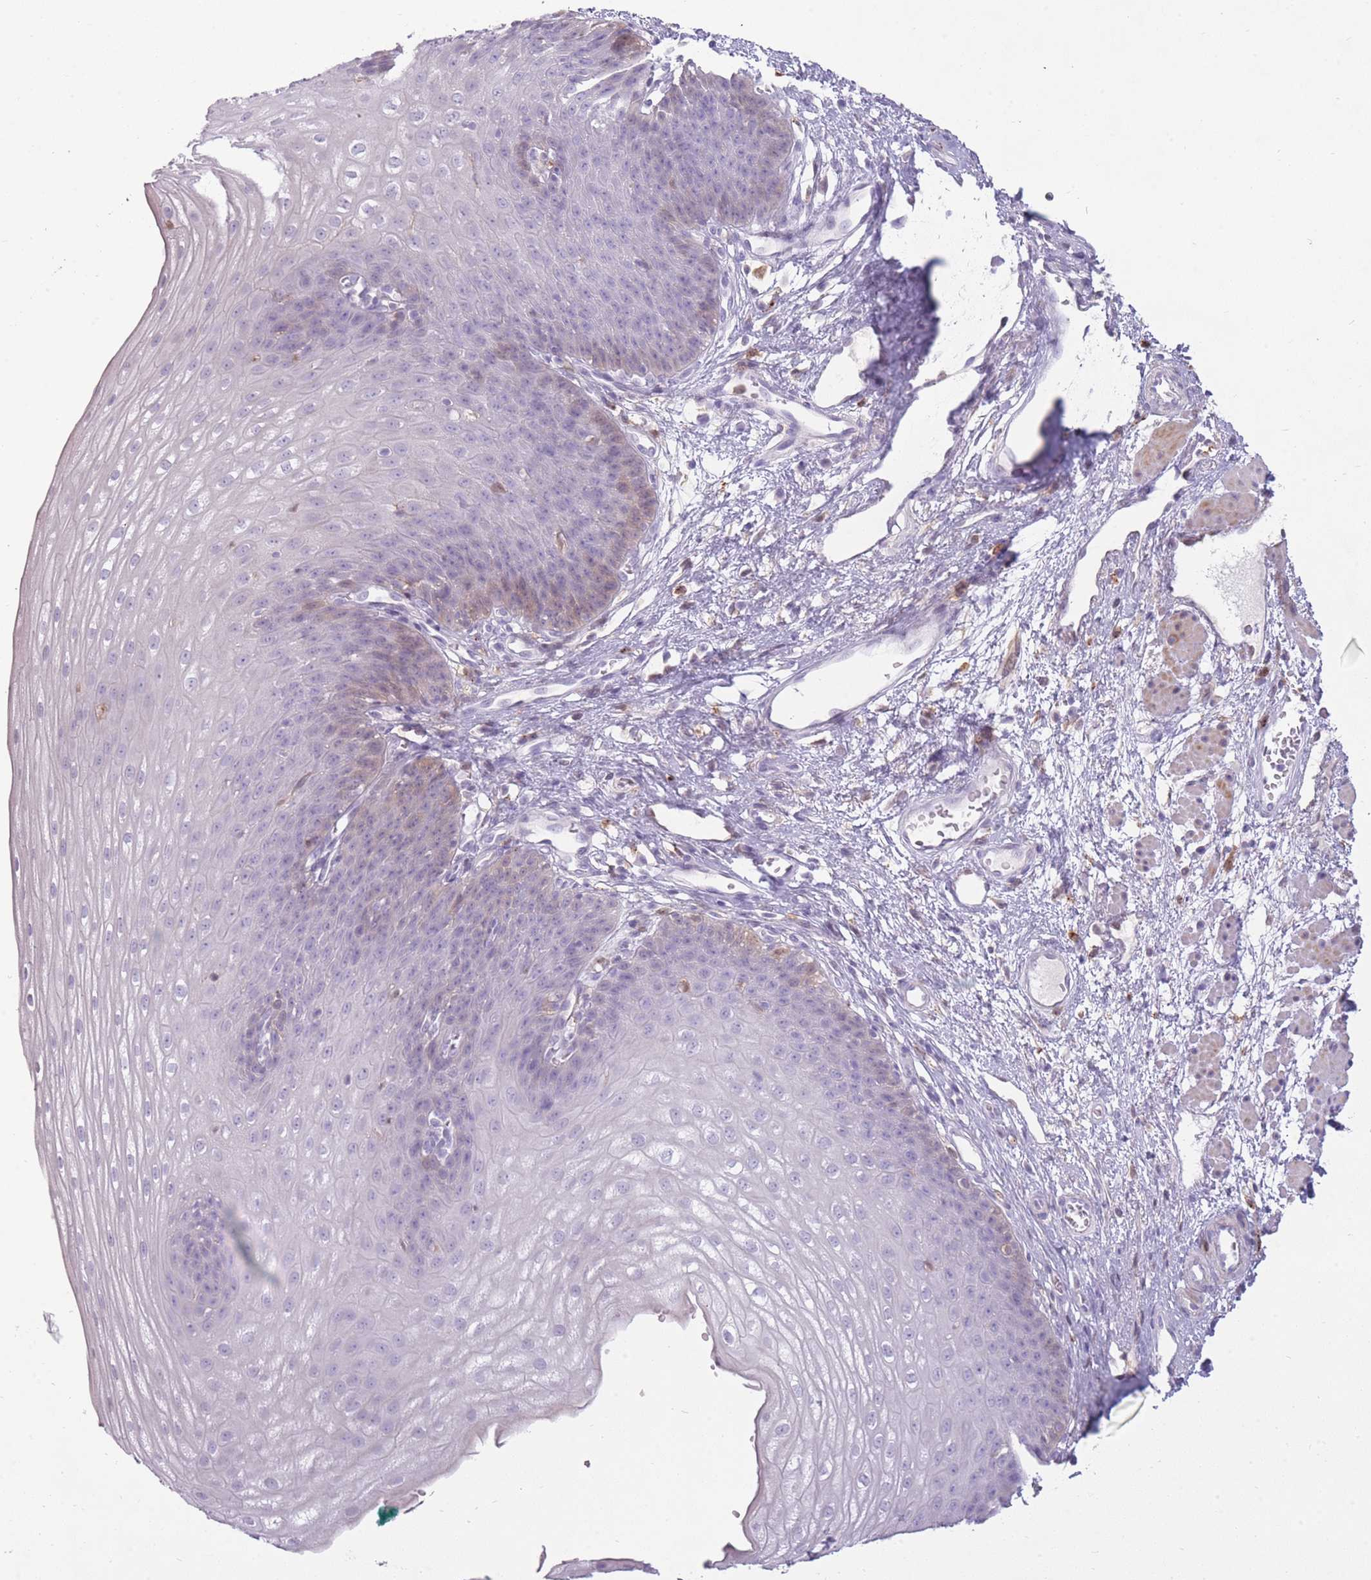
{"staining": {"intensity": "weak", "quantity": "<25%", "location": "cytoplasmic/membranous"}, "tissue": "esophagus", "cell_type": "Squamous epithelial cells", "image_type": "normal", "snomed": [{"axis": "morphology", "description": "Normal tissue, NOS"}, {"axis": "topography", "description": "Esophagus"}], "caption": "Immunohistochemistry (IHC) of unremarkable human esophagus shows no positivity in squamous epithelial cells.", "gene": "LGALS9B", "patient": {"sex": "male", "age": 71}}